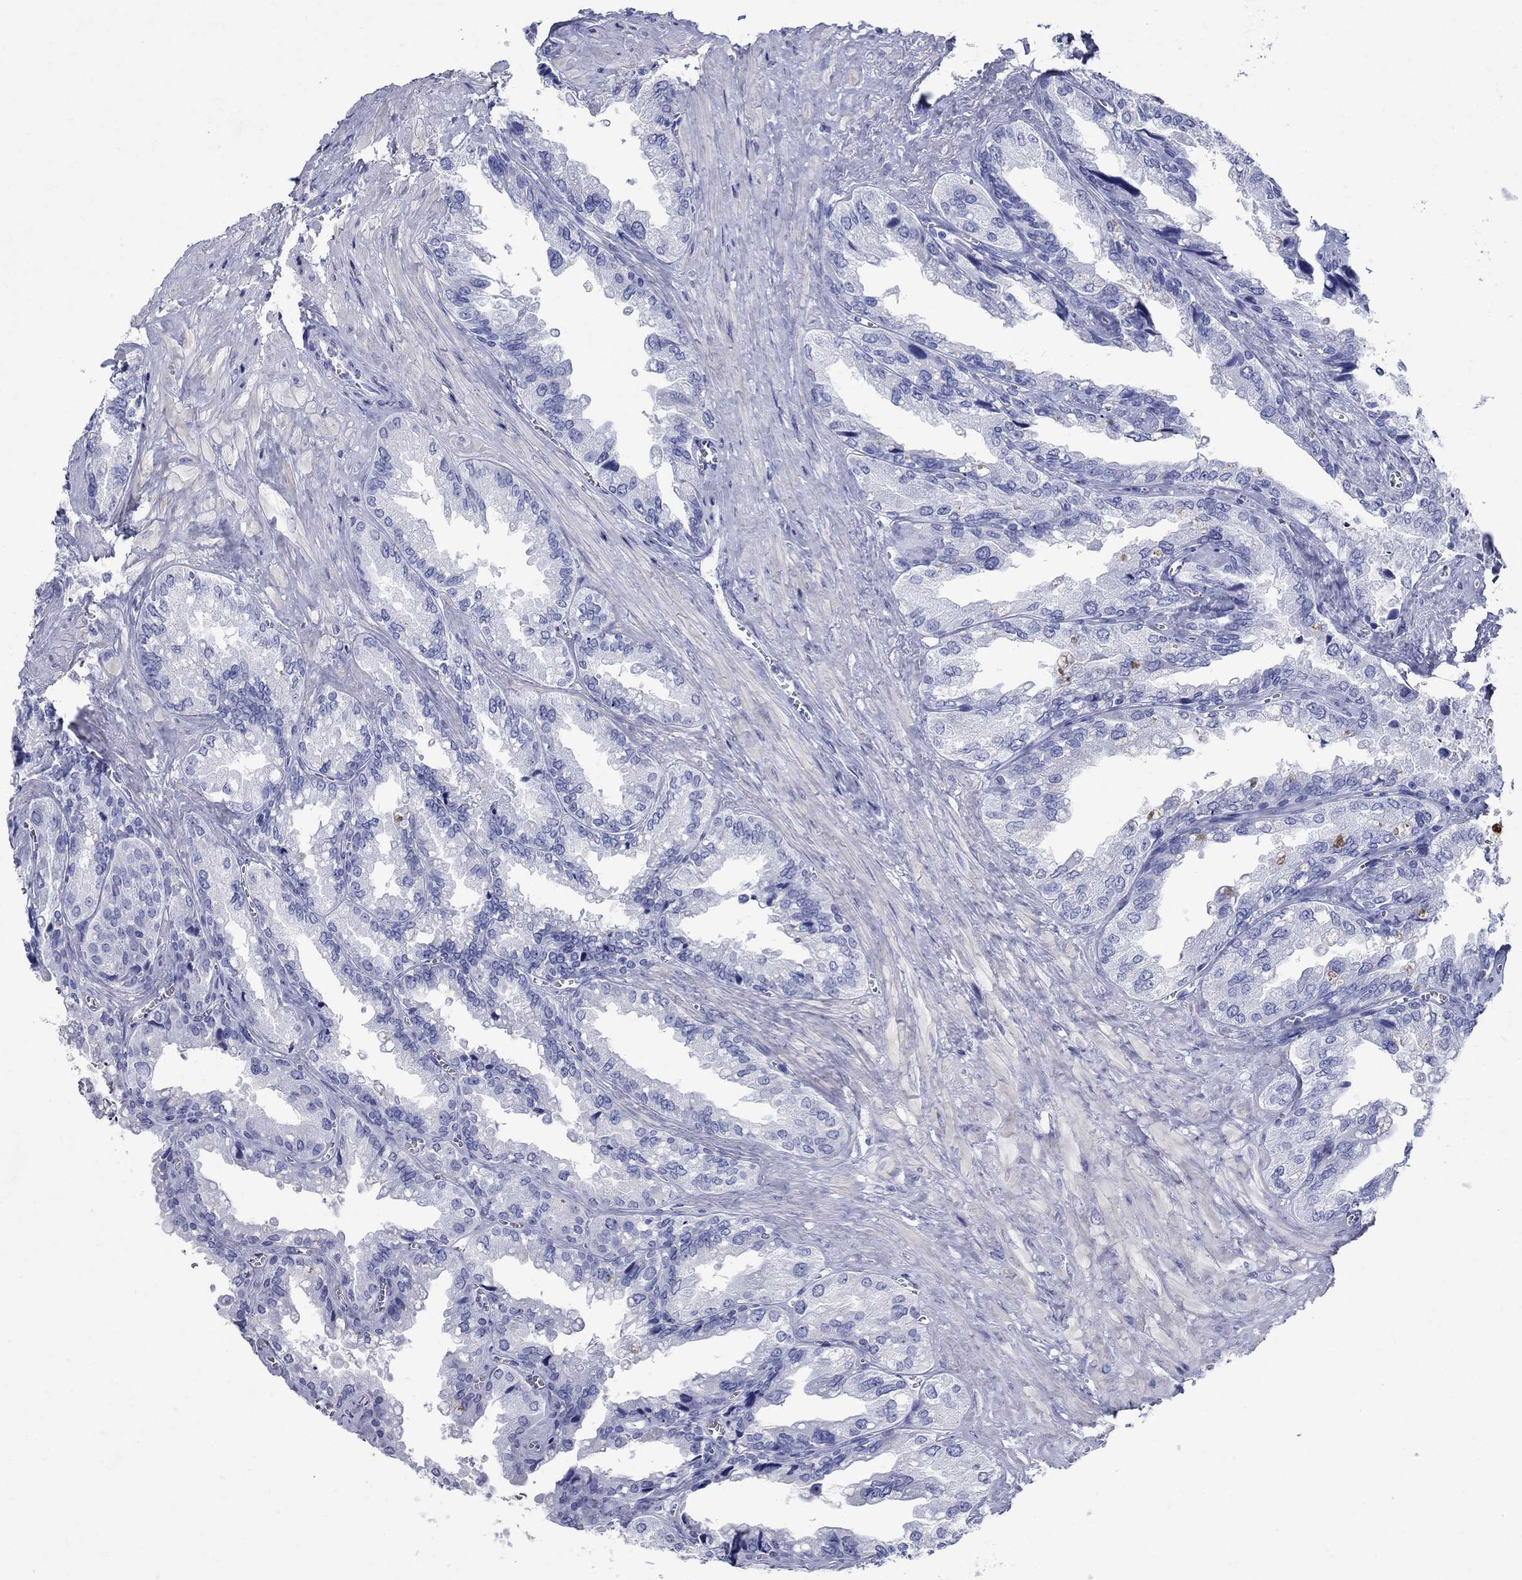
{"staining": {"intensity": "negative", "quantity": "none", "location": "none"}, "tissue": "seminal vesicle", "cell_type": "Glandular cells", "image_type": "normal", "snomed": [{"axis": "morphology", "description": "Normal tissue, NOS"}, {"axis": "topography", "description": "Seminal veicle"}], "caption": "There is no significant expression in glandular cells of seminal vesicle. (DAB immunohistochemistry (IHC), high magnification).", "gene": "AZU1", "patient": {"sex": "male", "age": 67}}